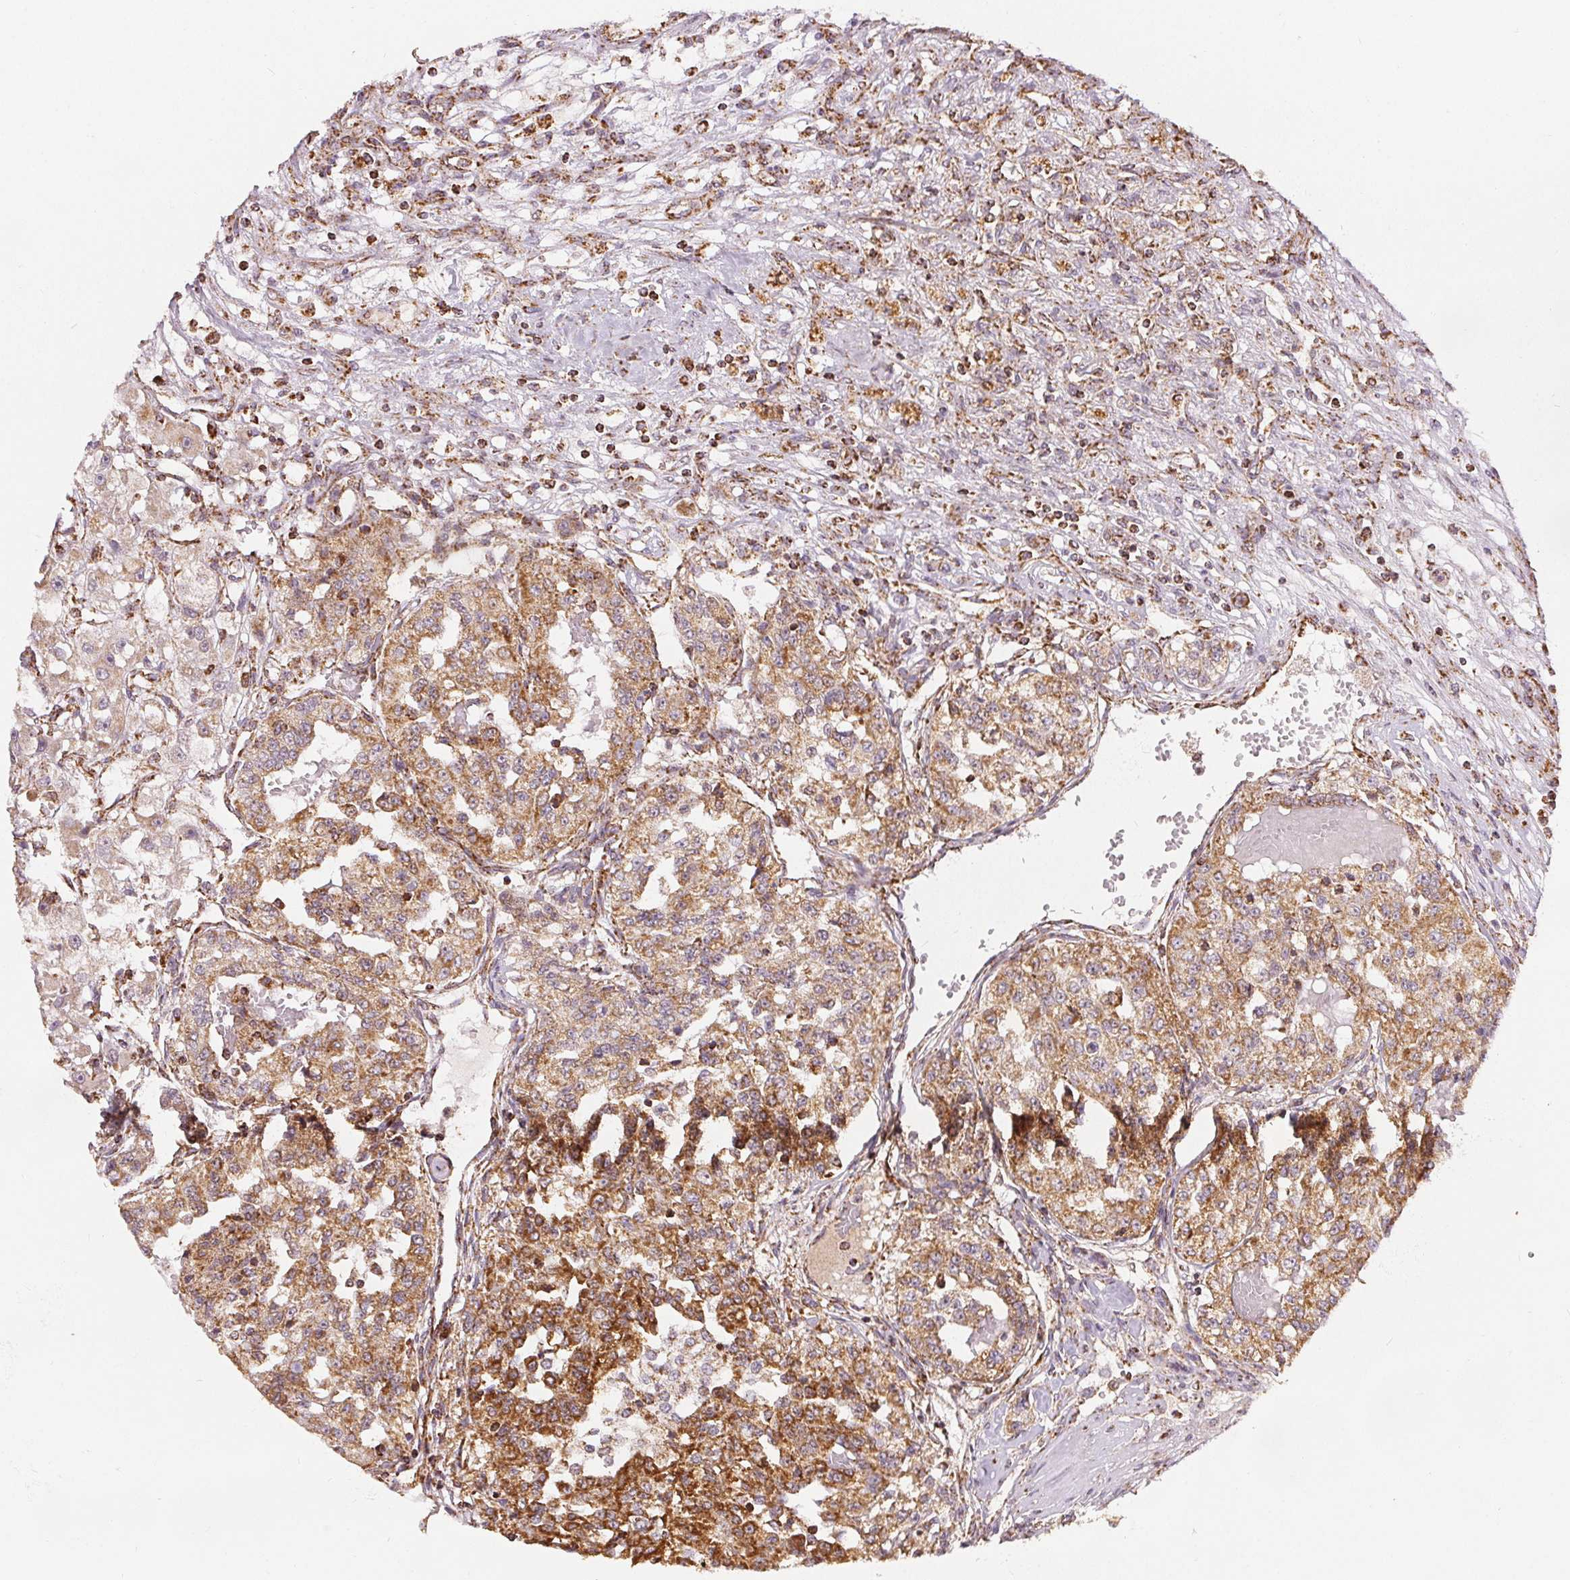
{"staining": {"intensity": "moderate", "quantity": ">75%", "location": "cytoplasmic/membranous"}, "tissue": "renal cancer", "cell_type": "Tumor cells", "image_type": "cancer", "snomed": [{"axis": "morphology", "description": "Adenocarcinoma, NOS"}, {"axis": "topography", "description": "Kidney"}], "caption": "There is medium levels of moderate cytoplasmic/membranous expression in tumor cells of renal adenocarcinoma, as demonstrated by immunohistochemical staining (brown color).", "gene": "SDHB", "patient": {"sex": "female", "age": 63}}